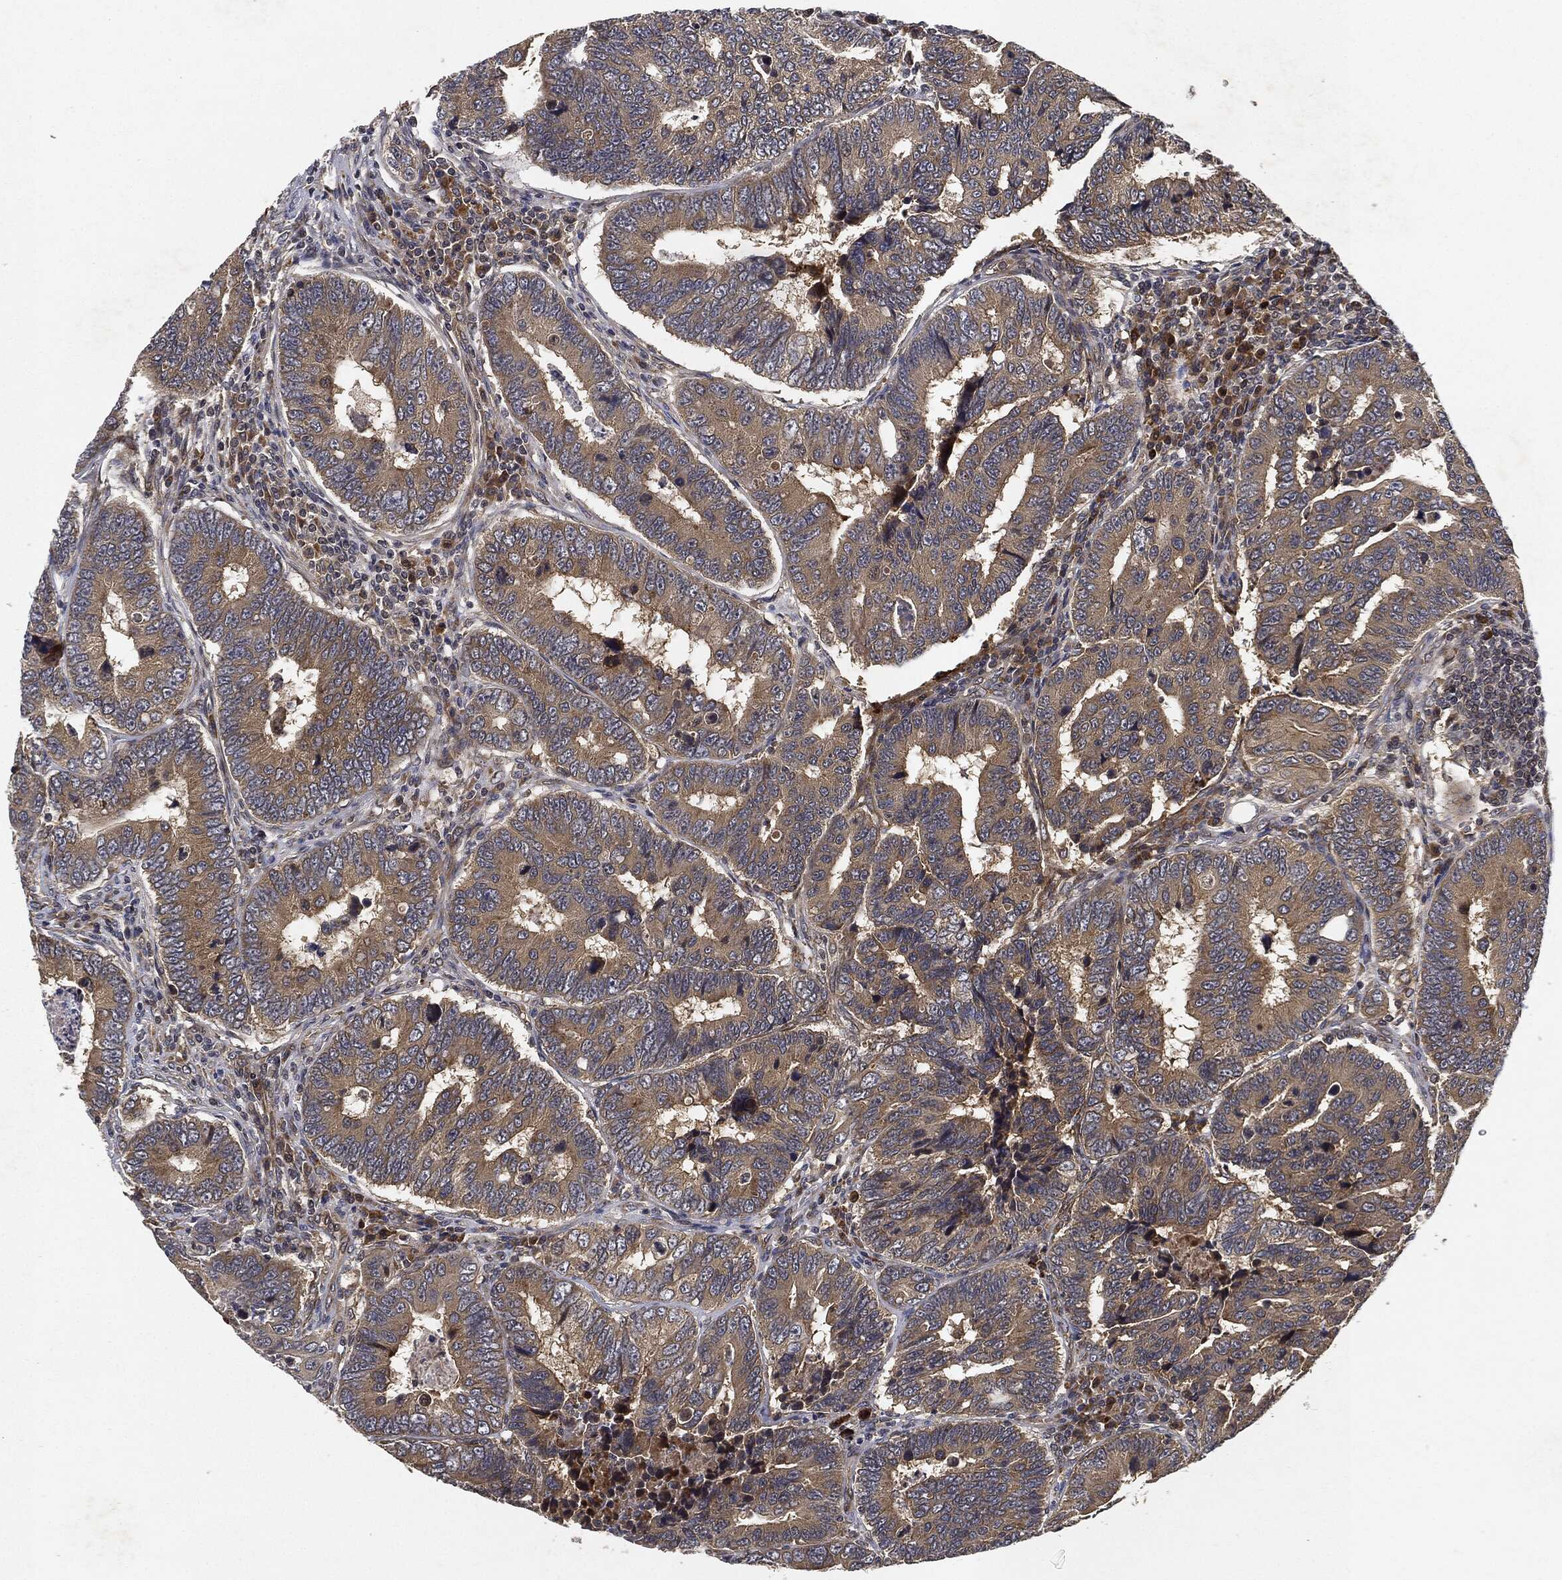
{"staining": {"intensity": "weak", "quantity": "25%-75%", "location": "cytoplasmic/membranous"}, "tissue": "colorectal cancer", "cell_type": "Tumor cells", "image_type": "cancer", "snomed": [{"axis": "morphology", "description": "Adenocarcinoma, NOS"}, {"axis": "topography", "description": "Colon"}], "caption": "Weak cytoplasmic/membranous positivity is identified in about 25%-75% of tumor cells in adenocarcinoma (colorectal).", "gene": "MLST8", "patient": {"sex": "female", "age": 72}}